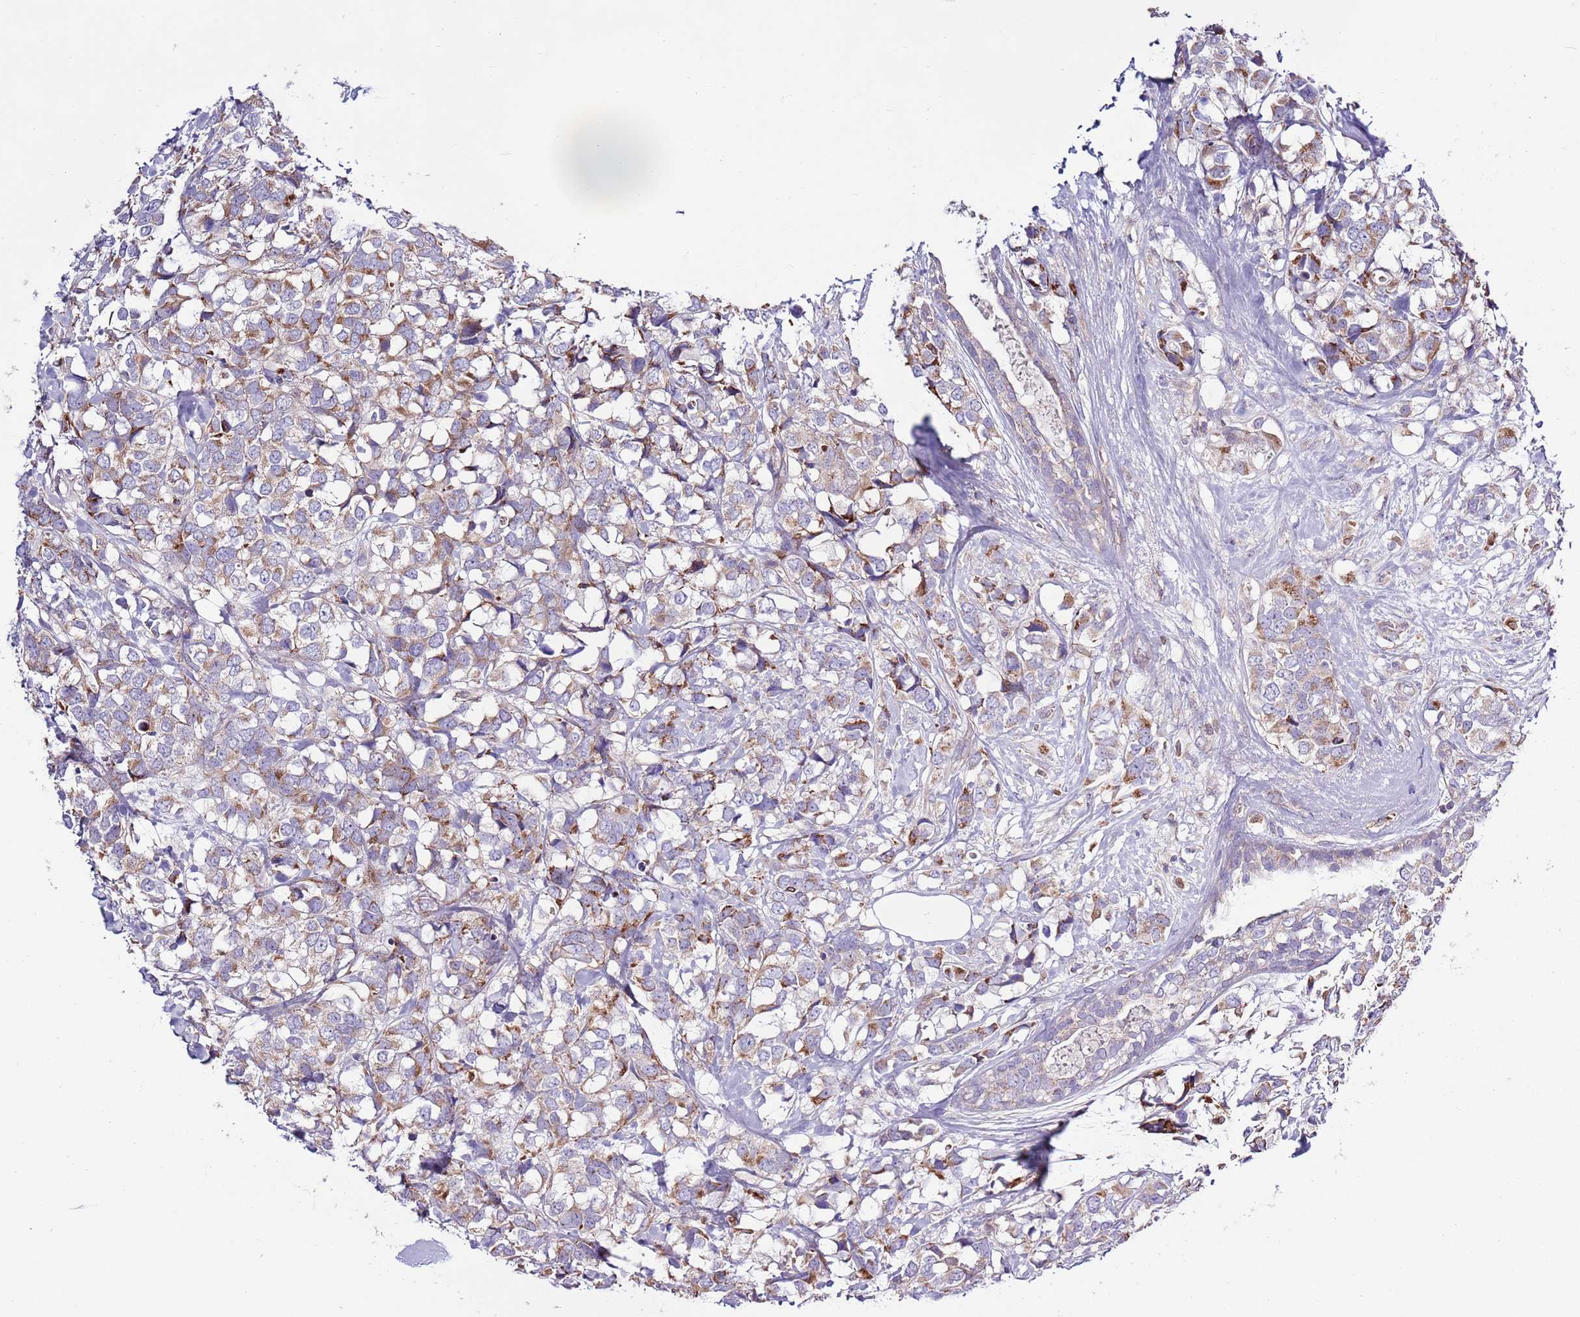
{"staining": {"intensity": "moderate", "quantity": "25%-75%", "location": "cytoplasmic/membranous"}, "tissue": "breast cancer", "cell_type": "Tumor cells", "image_type": "cancer", "snomed": [{"axis": "morphology", "description": "Lobular carcinoma"}, {"axis": "topography", "description": "Breast"}], "caption": "IHC (DAB (3,3'-diaminobenzidine)) staining of human breast cancer demonstrates moderate cytoplasmic/membranous protein expression in about 25%-75% of tumor cells. The staining is performed using DAB (3,3'-diaminobenzidine) brown chromogen to label protein expression. The nuclei are counter-stained blue using hematoxylin.", "gene": "SMG1", "patient": {"sex": "female", "age": 59}}